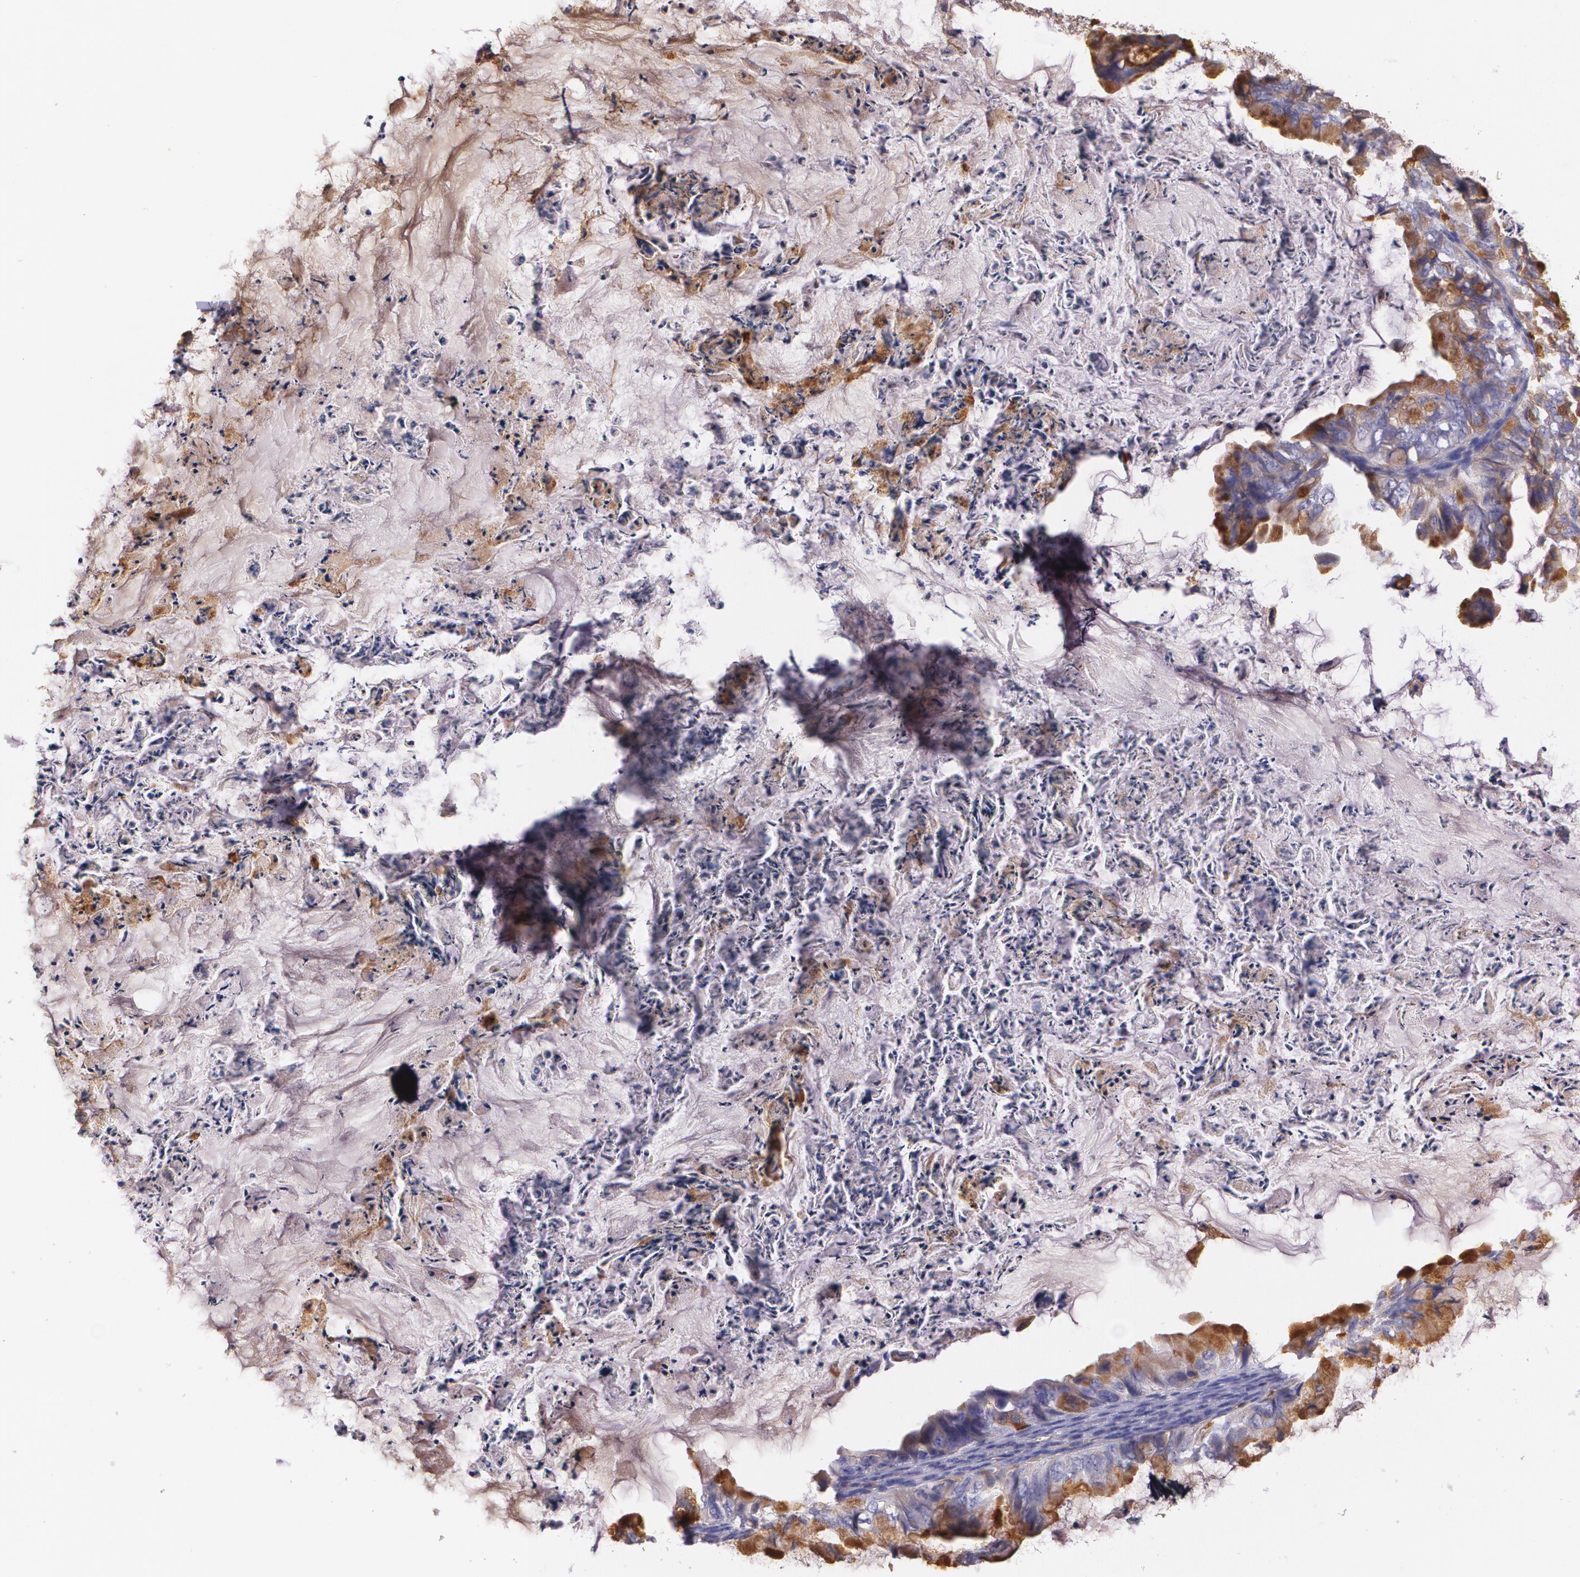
{"staining": {"intensity": "moderate", "quantity": "25%-75%", "location": "cytoplasmic/membranous"}, "tissue": "ovarian cancer", "cell_type": "Tumor cells", "image_type": "cancer", "snomed": [{"axis": "morphology", "description": "Cystadenocarcinoma, mucinous, NOS"}, {"axis": "topography", "description": "Ovary"}], "caption": "DAB immunohistochemical staining of mucinous cystadenocarcinoma (ovarian) displays moderate cytoplasmic/membranous protein expression in approximately 25%-75% of tumor cells.", "gene": "B2M", "patient": {"sex": "female", "age": 36}}